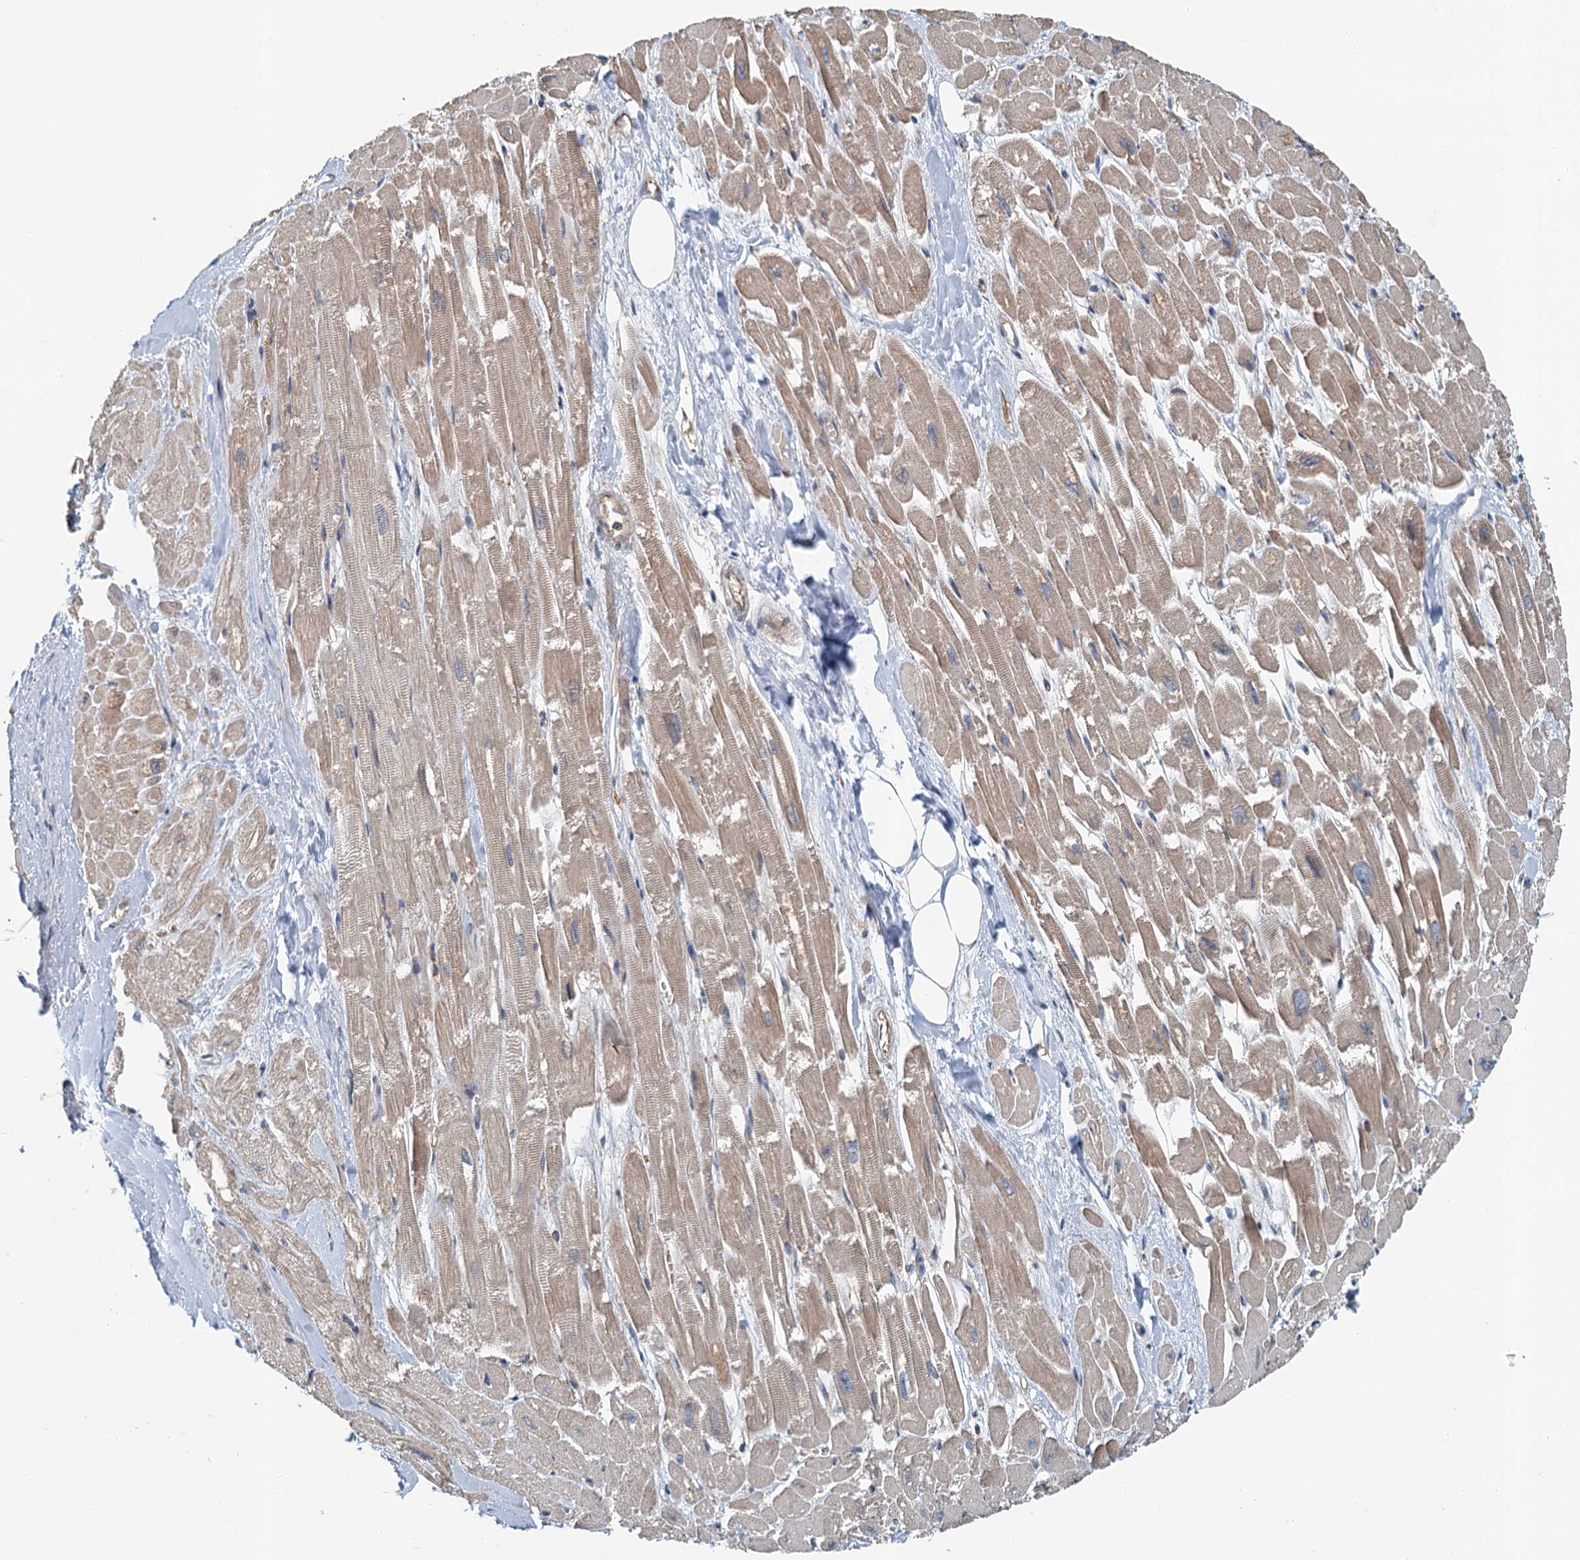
{"staining": {"intensity": "weak", "quantity": ">75%", "location": "cytoplasmic/membranous"}, "tissue": "heart muscle", "cell_type": "Cardiomyocytes", "image_type": "normal", "snomed": [{"axis": "morphology", "description": "Normal tissue, NOS"}, {"axis": "topography", "description": "Heart"}], "caption": "A brown stain labels weak cytoplasmic/membranous positivity of a protein in cardiomyocytes of normal heart muscle.", "gene": "ZNF527", "patient": {"sex": "male", "age": 54}}